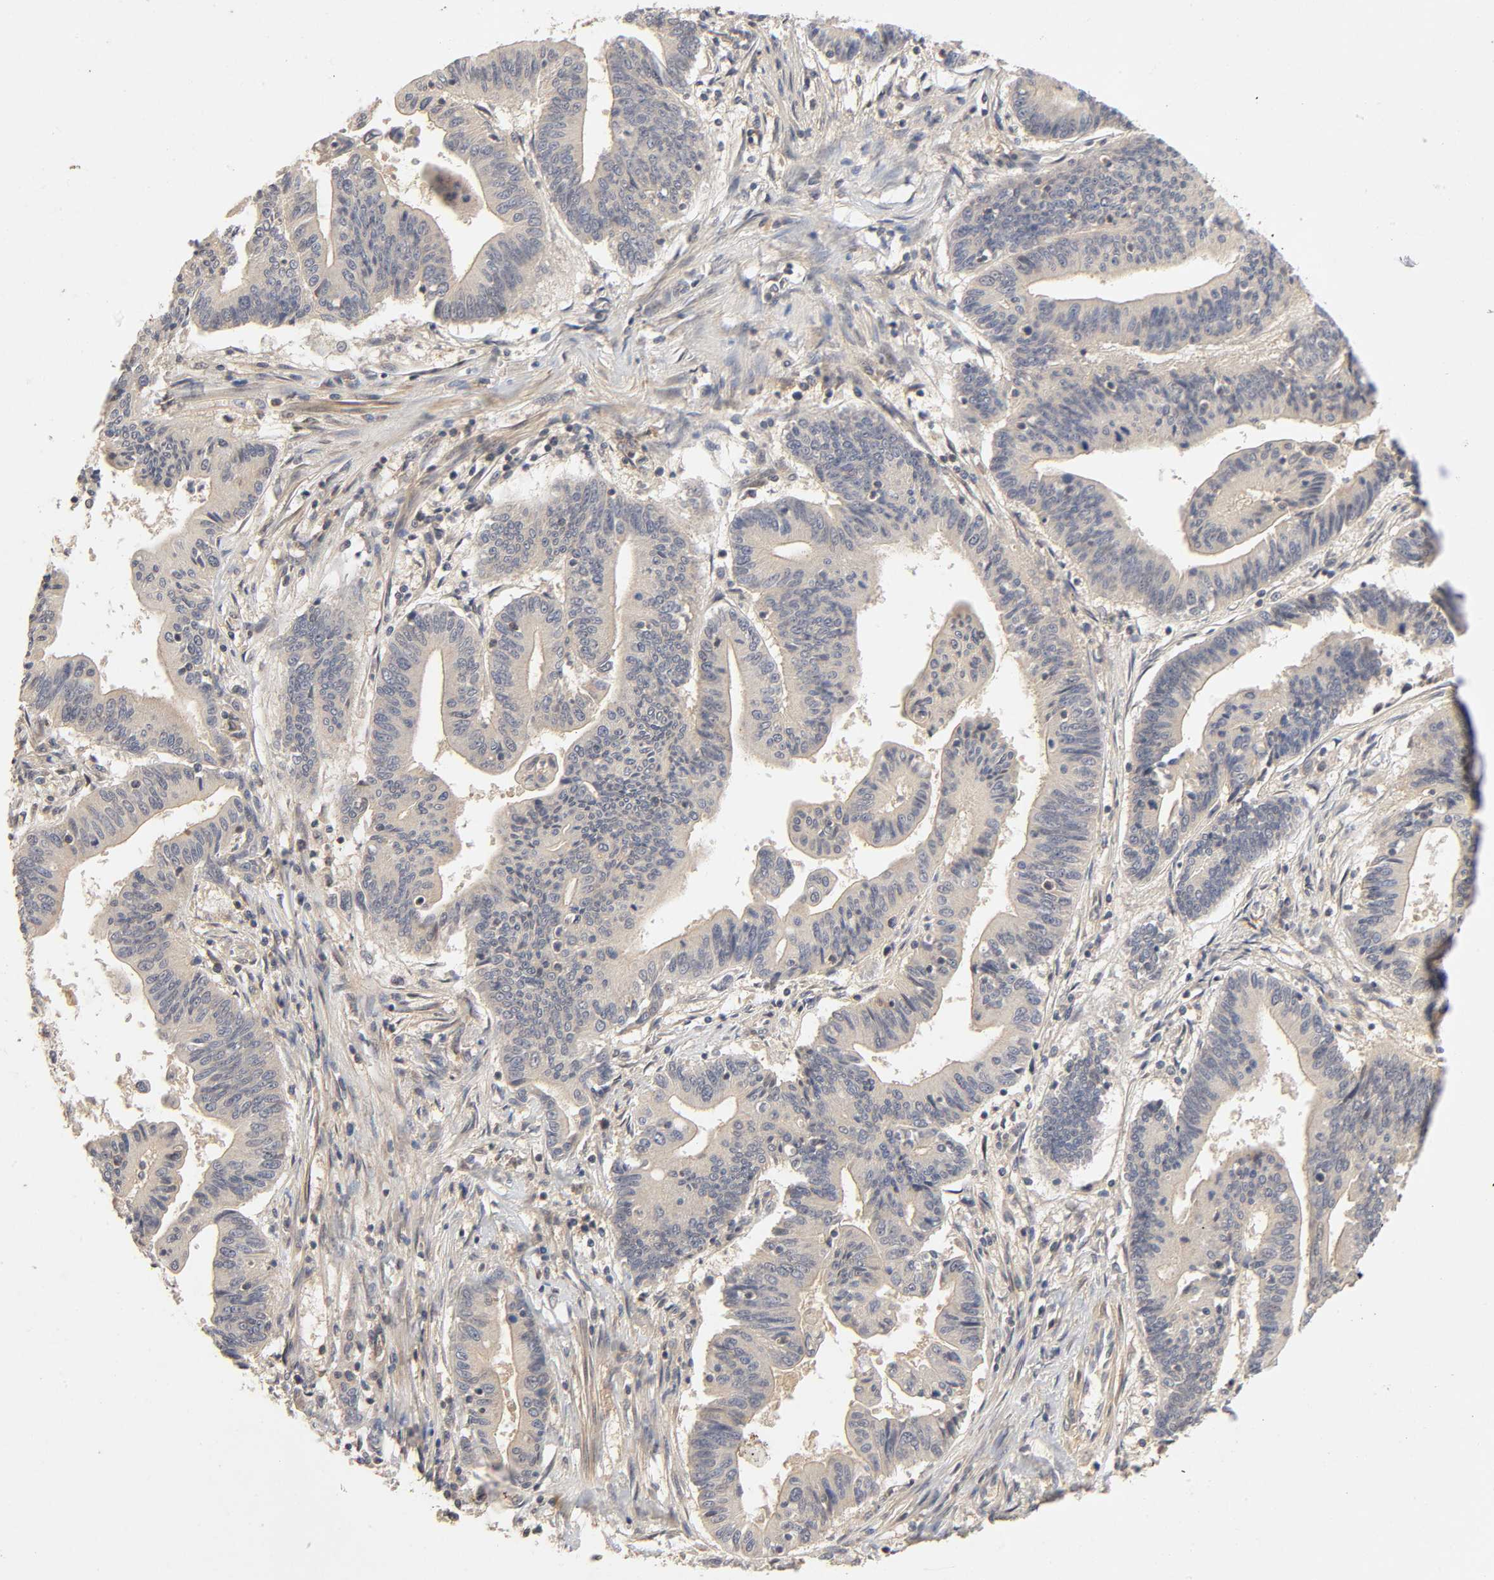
{"staining": {"intensity": "weak", "quantity": "25%-75%", "location": "cytoplasmic/membranous"}, "tissue": "pancreatic cancer", "cell_type": "Tumor cells", "image_type": "cancer", "snomed": [{"axis": "morphology", "description": "Adenocarcinoma, NOS"}, {"axis": "topography", "description": "Pancreas"}], "caption": "DAB immunohistochemical staining of human pancreatic cancer (adenocarcinoma) demonstrates weak cytoplasmic/membranous protein positivity in approximately 25%-75% of tumor cells. The protein is shown in brown color, while the nuclei are stained blue.", "gene": "CPB2", "patient": {"sex": "female", "age": 48}}